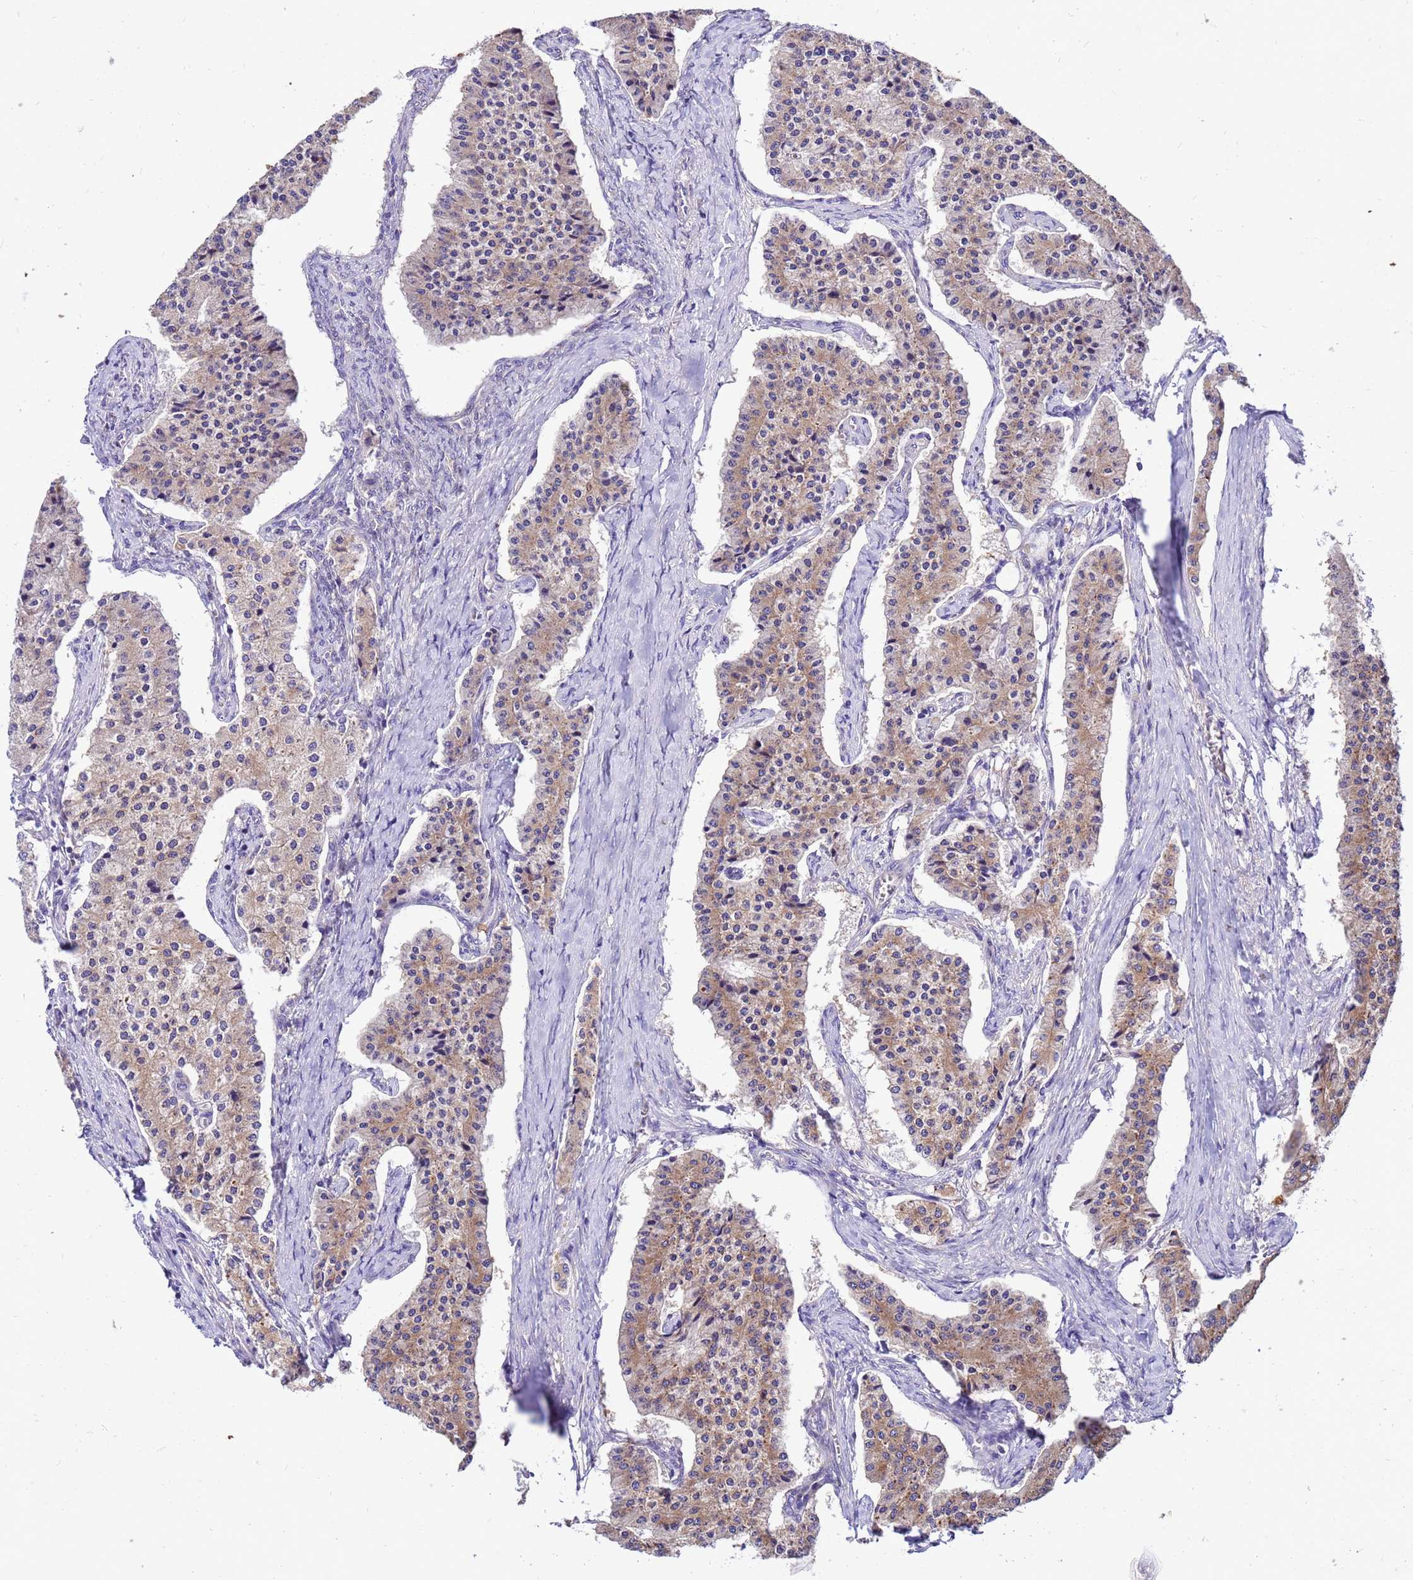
{"staining": {"intensity": "weak", "quantity": "25%-75%", "location": "cytoplasmic/membranous"}, "tissue": "carcinoid", "cell_type": "Tumor cells", "image_type": "cancer", "snomed": [{"axis": "morphology", "description": "Carcinoid, malignant, NOS"}, {"axis": "topography", "description": "Colon"}], "caption": "There is low levels of weak cytoplasmic/membranous expression in tumor cells of carcinoid, as demonstrated by immunohistochemical staining (brown color).", "gene": "GET3", "patient": {"sex": "female", "age": 52}}